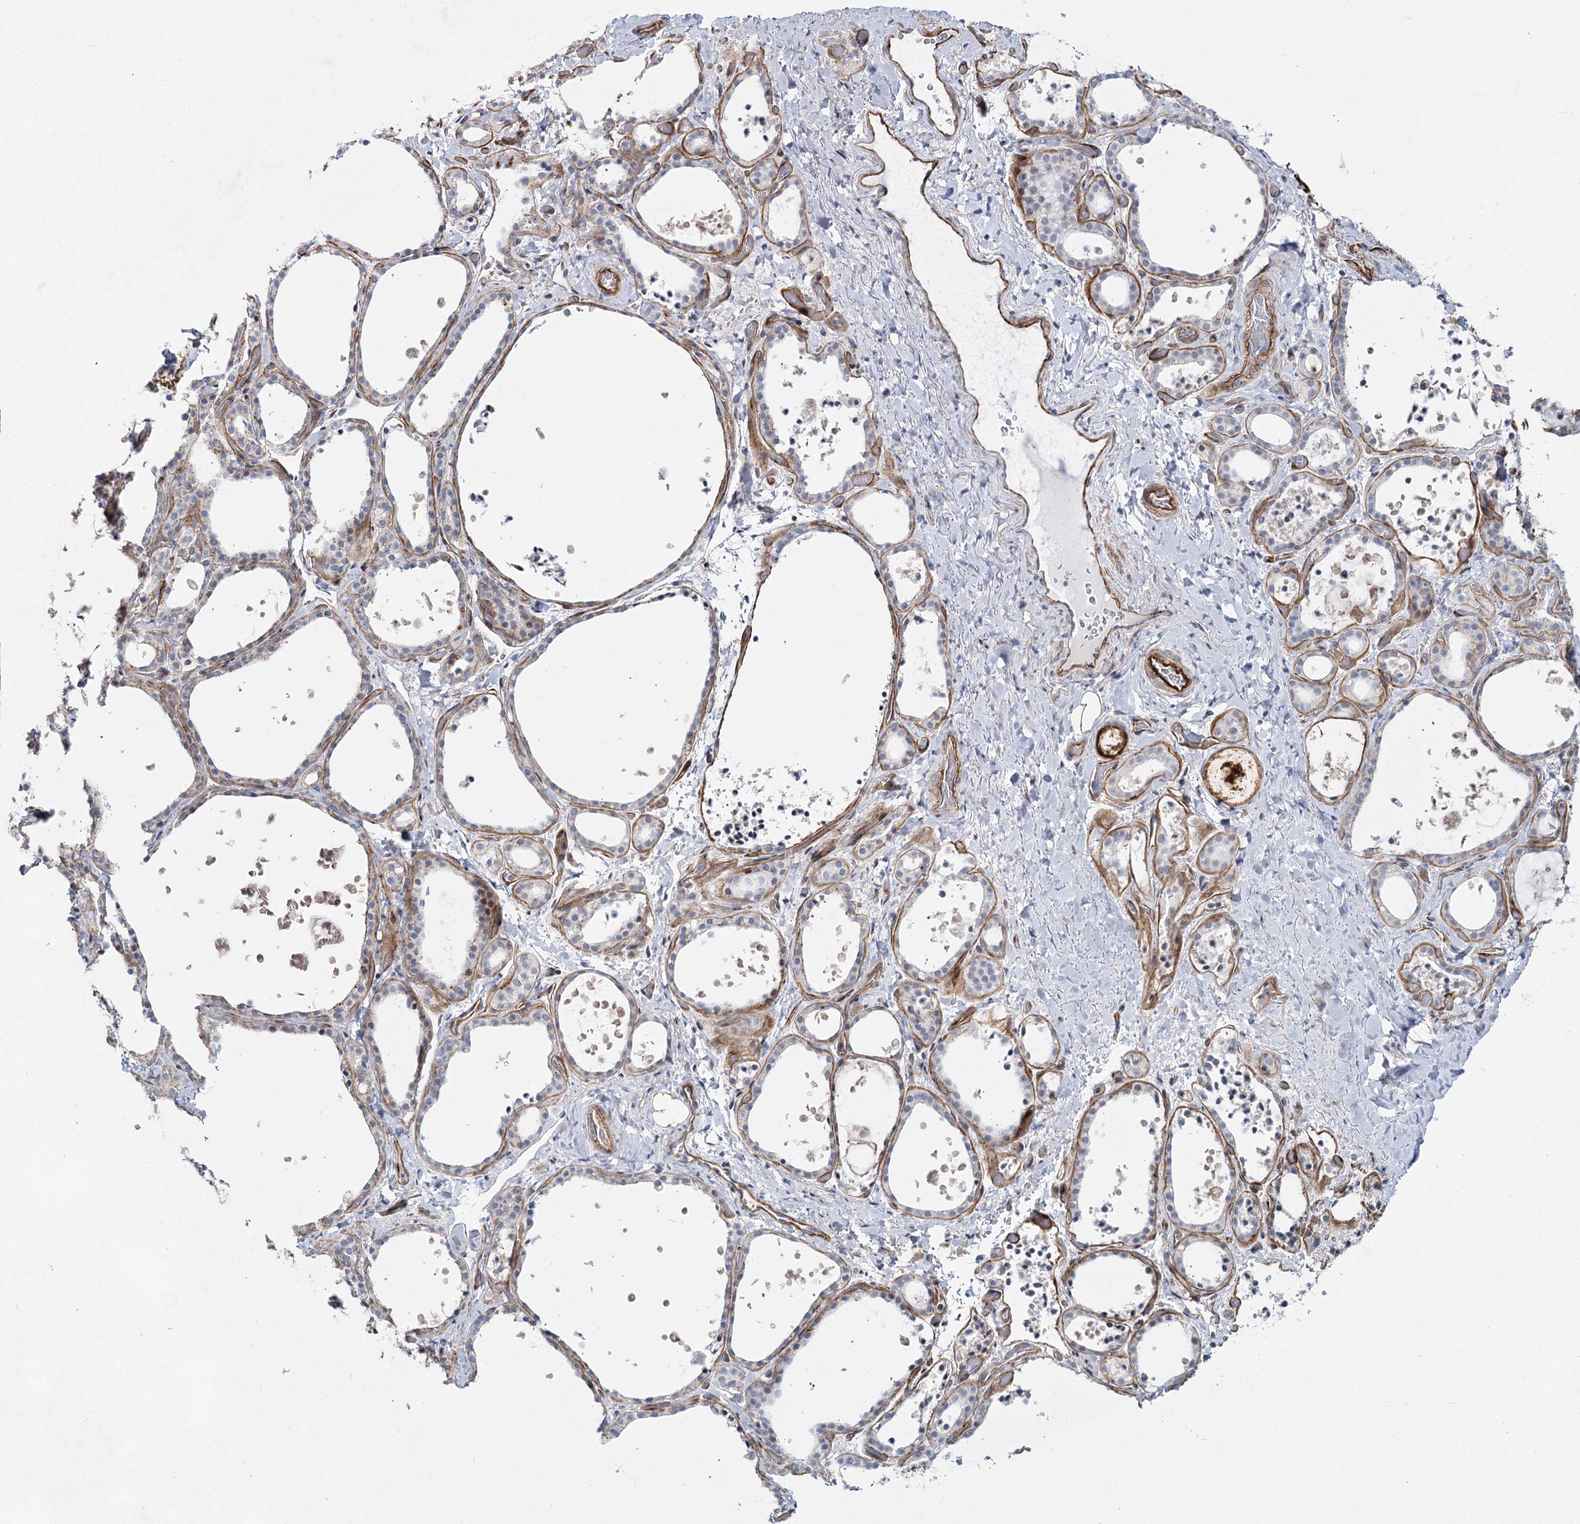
{"staining": {"intensity": "negative", "quantity": "none", "location": "none"}, "tissue": "thyroid gland", "cell_type": "Glandular cells", "image_type": "normal", "snomed": [{"axis": "morphology", "description": "Normal tissue, NOS"}, {"axis": "topography", "description": "Thyroid gland"}], "caption": "A high-resolution histopathology image shows IHC staining of unremarkable thyroid gland, which displays no significant positivity in glandular cells.", "gene": "ATL2", "patient": {"sex": "female", "age": 44}}